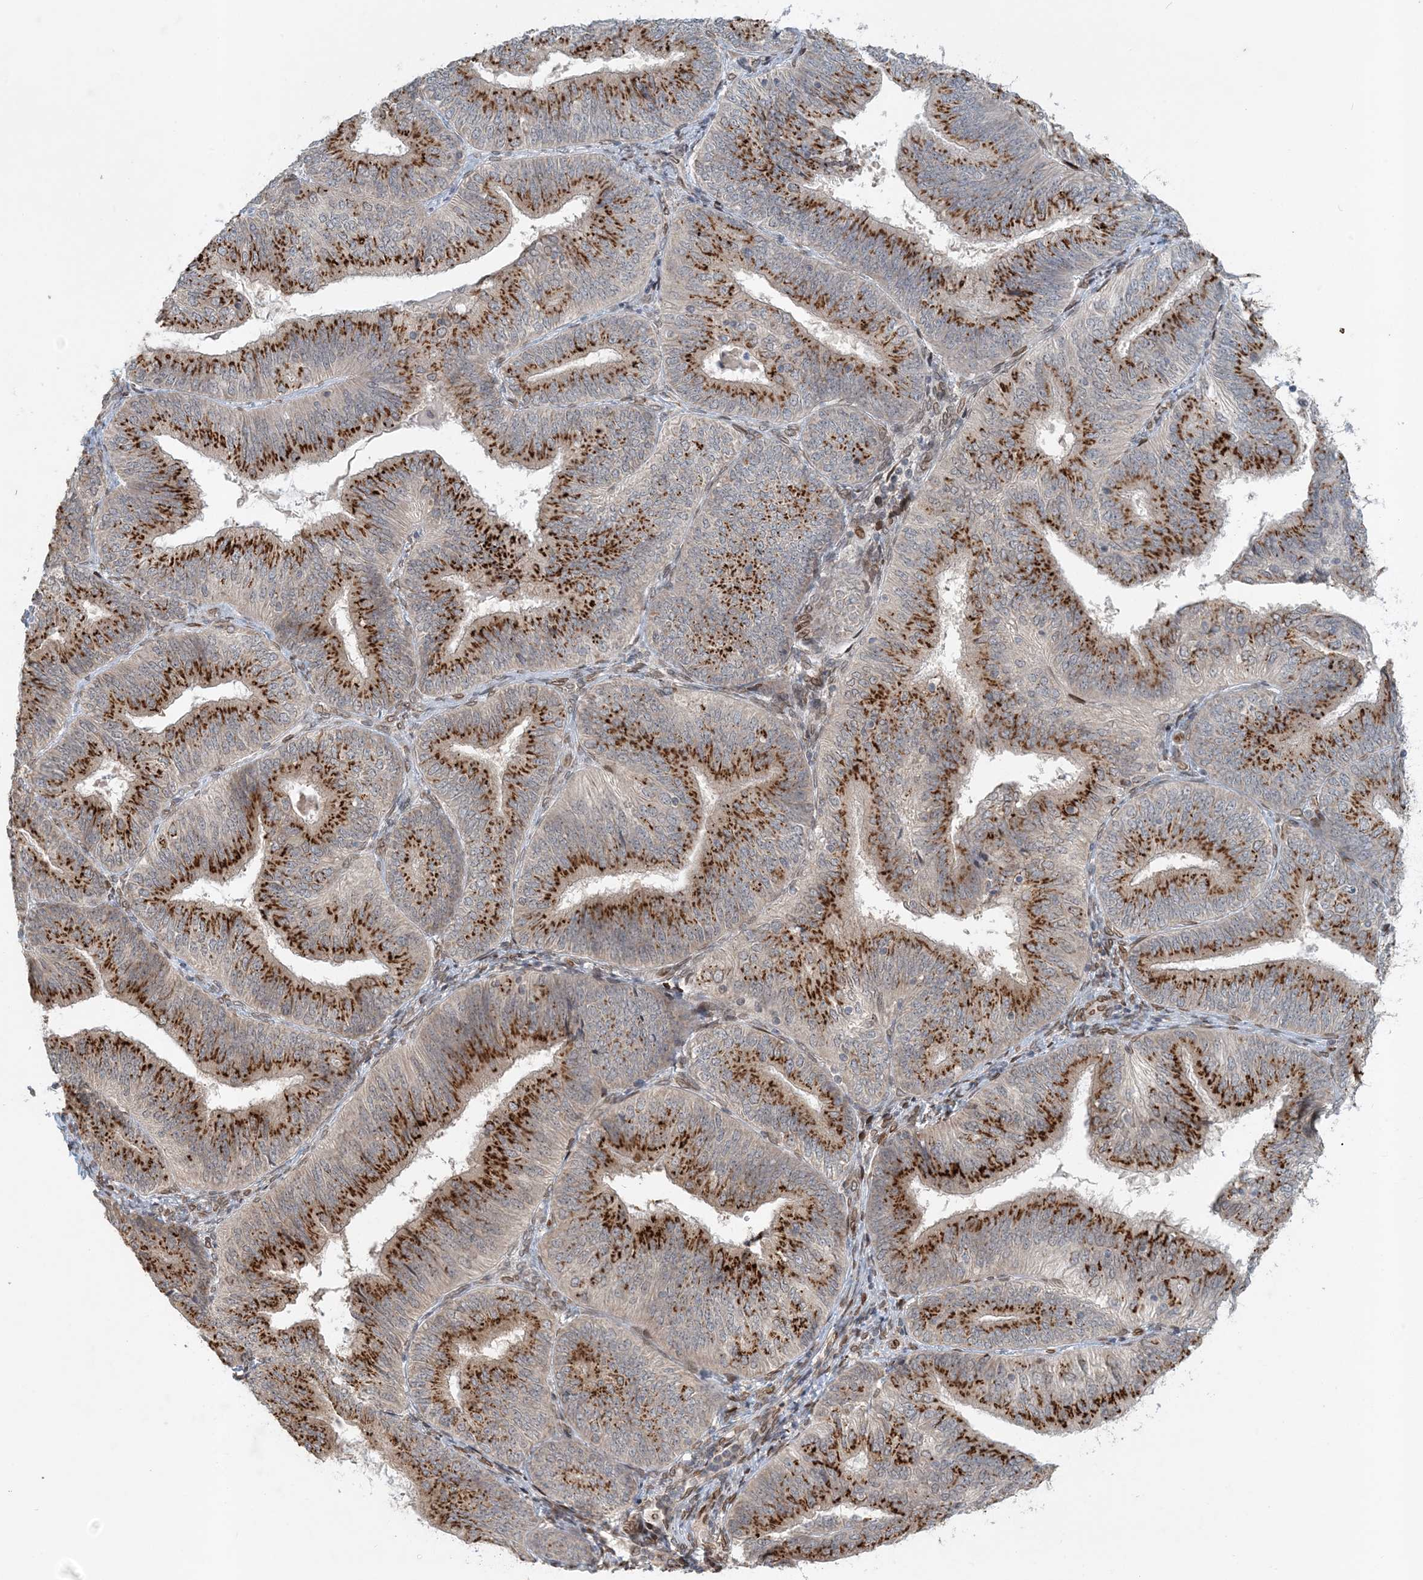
{"staining": {"intensity": "strong", "quantity": ">75%", "location": "cytoplasmic/membranous"}, "tissue": "endometrial cancer", "cell_type": "Tumor cells", "image_type": "cancer", "snomed": [{"axis": "morphology", "description": "Adenocarcinoma, NOS"}, {"axis": "topography", "description": "Endometrium"}], "caption": "Human adenocarcinoma (endometrial) stained with a brown dye exhibits strong cytoplasmic/membranous positive positivity in about >75% of tumor cells.", "gene": "SLC35A2", "patient": {"sex": "female", "age": 58}}